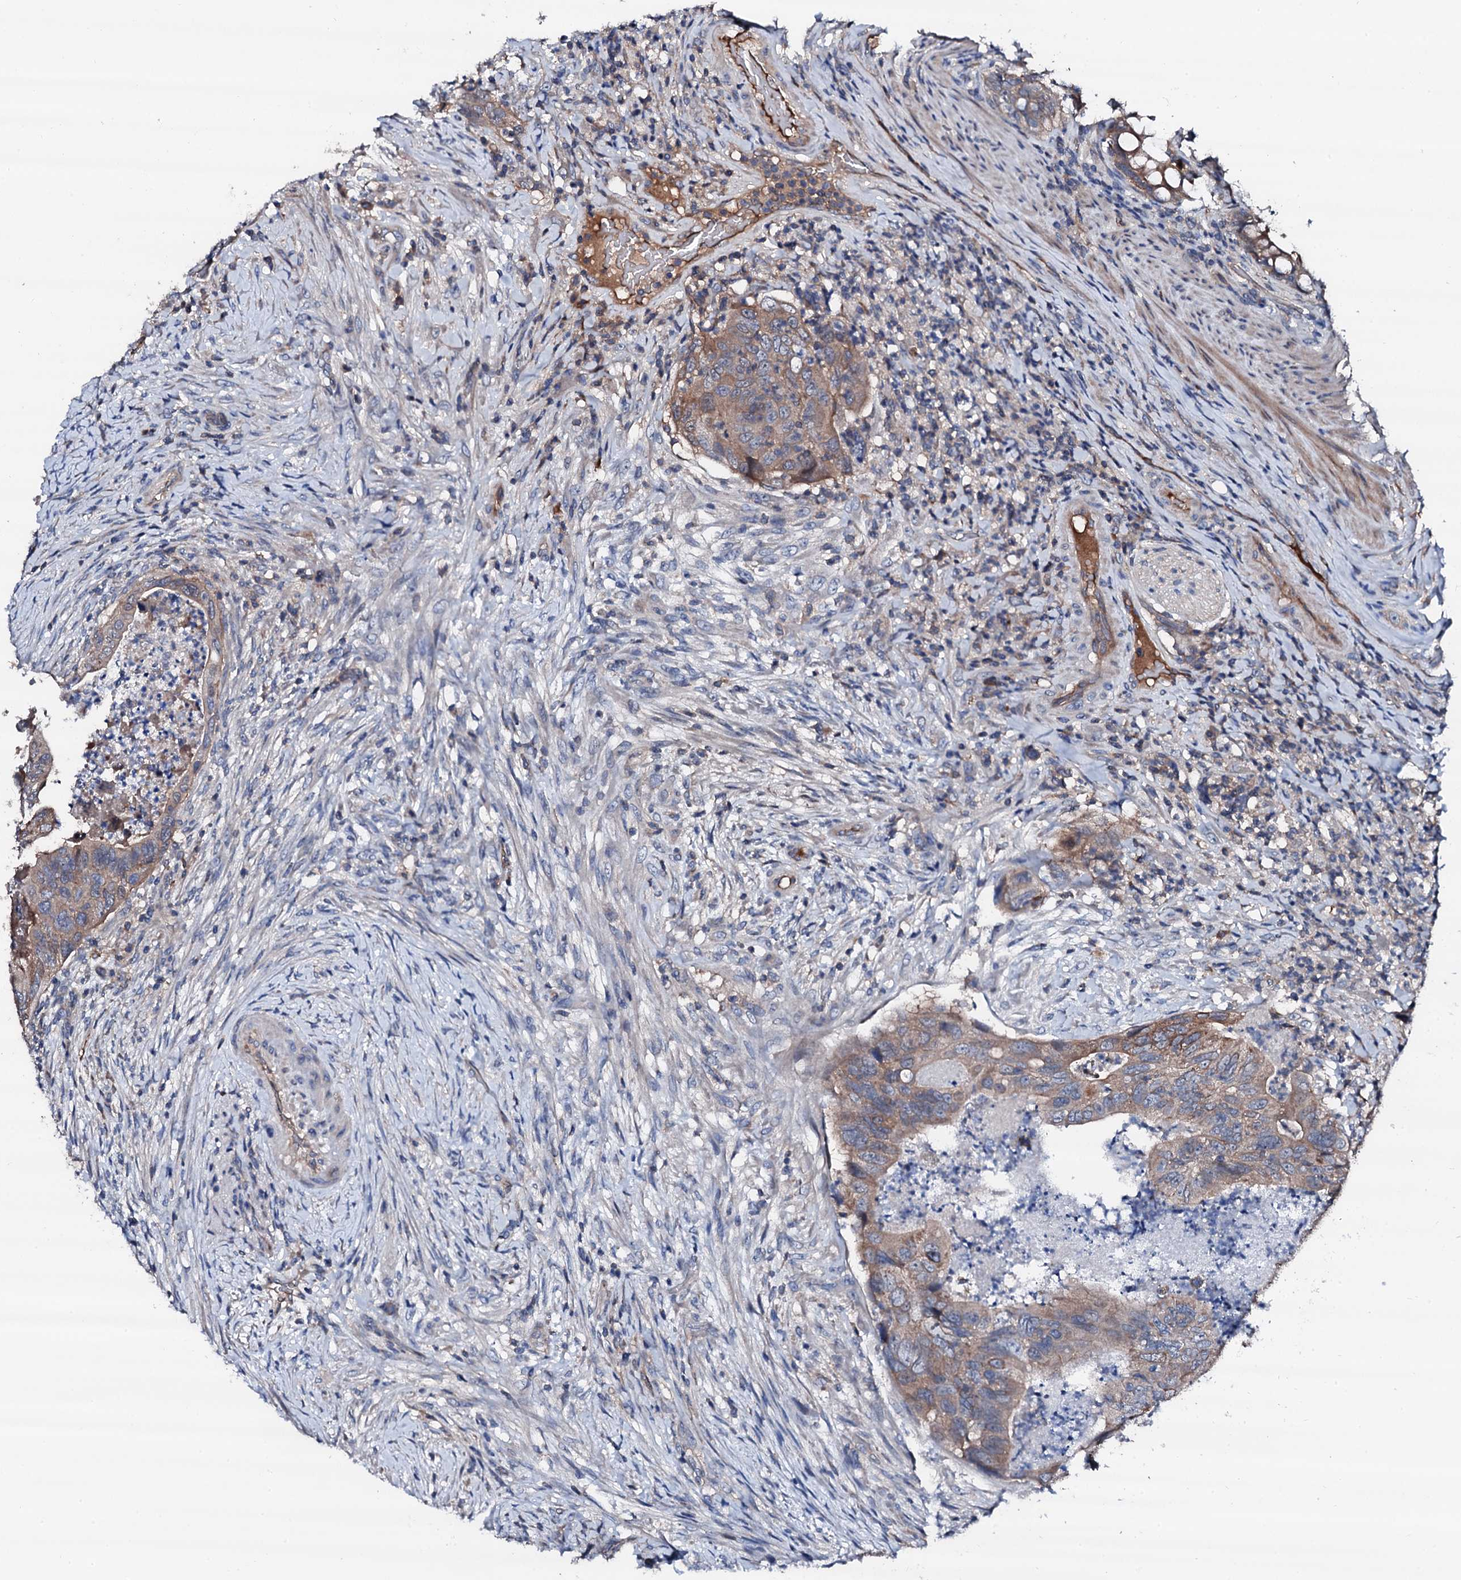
{"staining": {"intensity": "weak", "quantity": "25%-75%", "location": "cytoplasmic/membranous"}, "tissue": "colorectal cancer", "cell_type": "Tumor cells", "image_type": "cancer", "snomed": [{"axis": "morphology", "description": "Adenocarcinoma, NOS"}, {"axis": "topography", "description": "Rectum"}], "caption": "The image exhibits a brown stain indicating the presence of a protein in the cytoplasmic/membranous of tumor cells in colorectal cancer (adenocarcinoma).", "gene": "TRAFD1", "patient": {"sex": "male", "age": 63}}